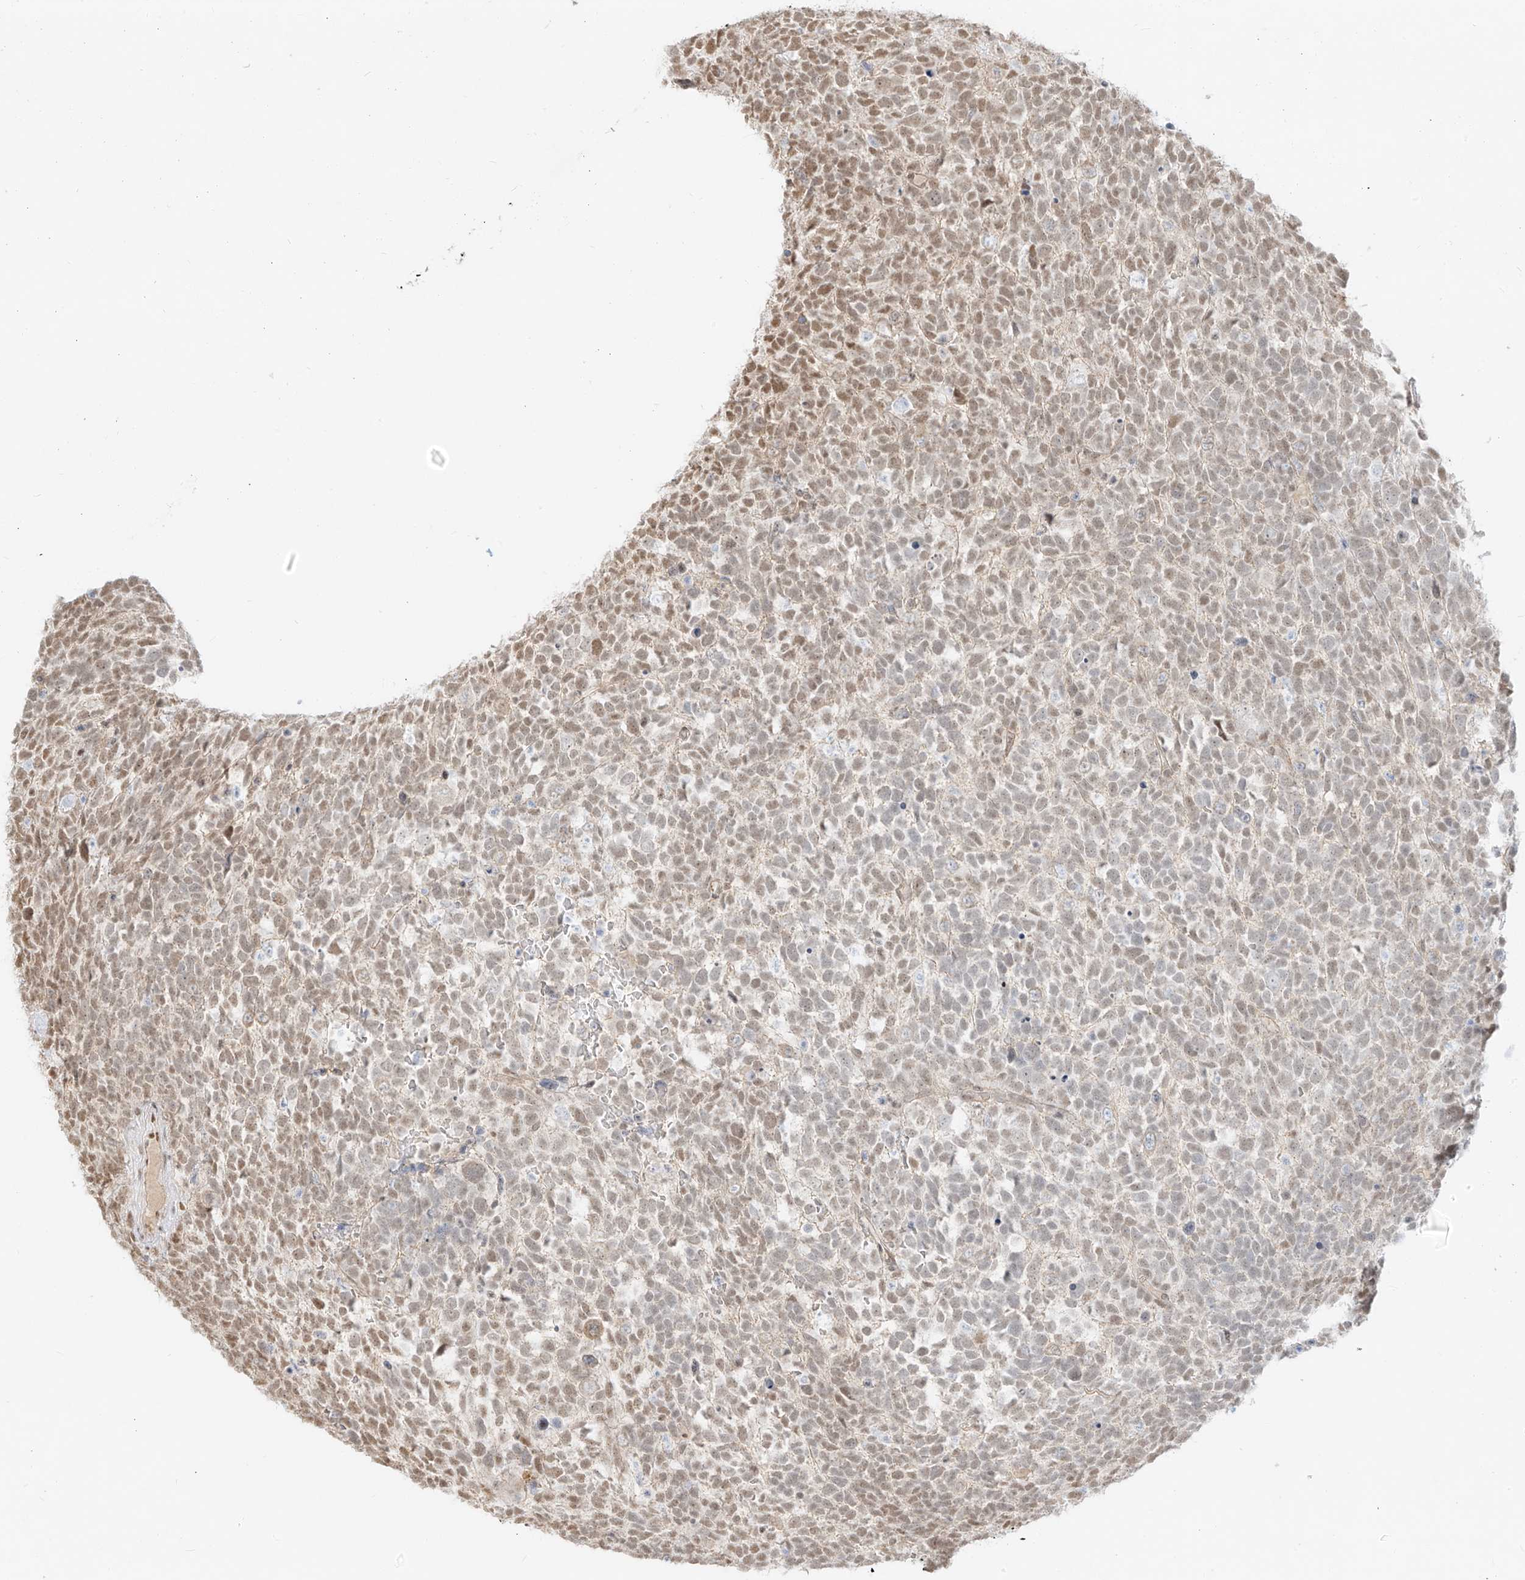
{"staining": {"intensity": "weak", "quantity": "25%-75%", "location": "nuclear"}, "tissue": "urothelial cancer", "cell_type": "Tumor cells", "image_type": "cancer", "snomed": [{"axis": "morphology", "description": "Urothelial carcinoma, High grade"}, {"axis": "topography", "description": "Urinary bladder"}], "caption": "Immunohistochemical staining of urothelial cancer demonstrates low levels of weak nuclear expression in approximately 25%-75% of tumor cells.", "gene": "NHSL1", "patient": {"sex": "female", "age": 82}}